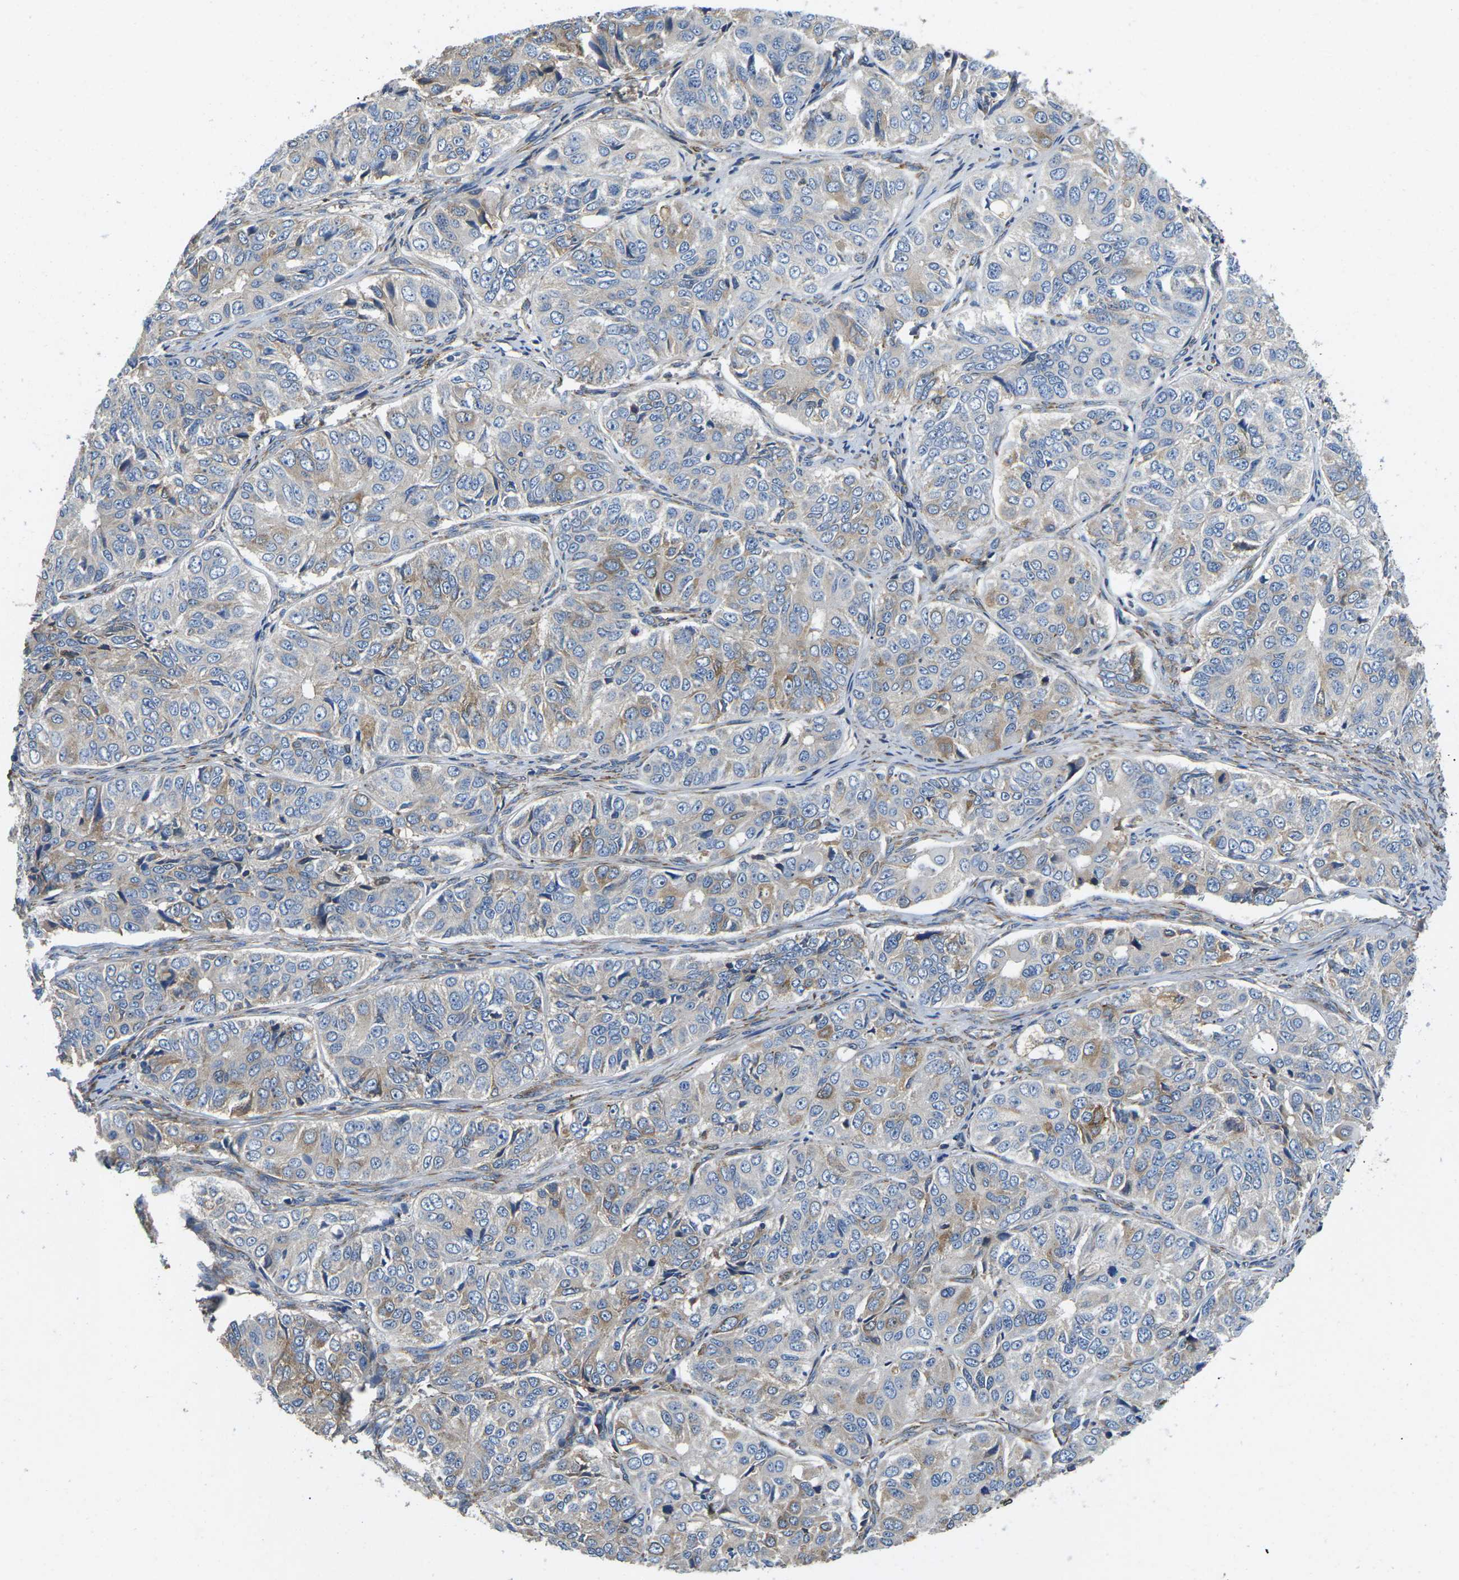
{"staining": {"intensity": "weak", "quantity": "25%-75%", "location": "cytoplasmic/membranous"}, "tissue": "ovarian cancer", "cell_type": "Tumor cells", "image_type": "cancer", "snomed": [{"axis": "morphology", "description": "Carcinoma, endometroid"}, {"axis": "topography", "description": "Ovary"}], "caption": "Immunohistochemistry of human ovarian cancer shows low levels of weak cytoplasmic/membranous positivity in about 25%-75% of tumor cells. The staining is performed using DAB brown chromogen to label protein expression. The nuclei are counter-stained blue using hematoxylin.", "gene": "PDZD8", "patient": {"sex": "female", "age": 51}}